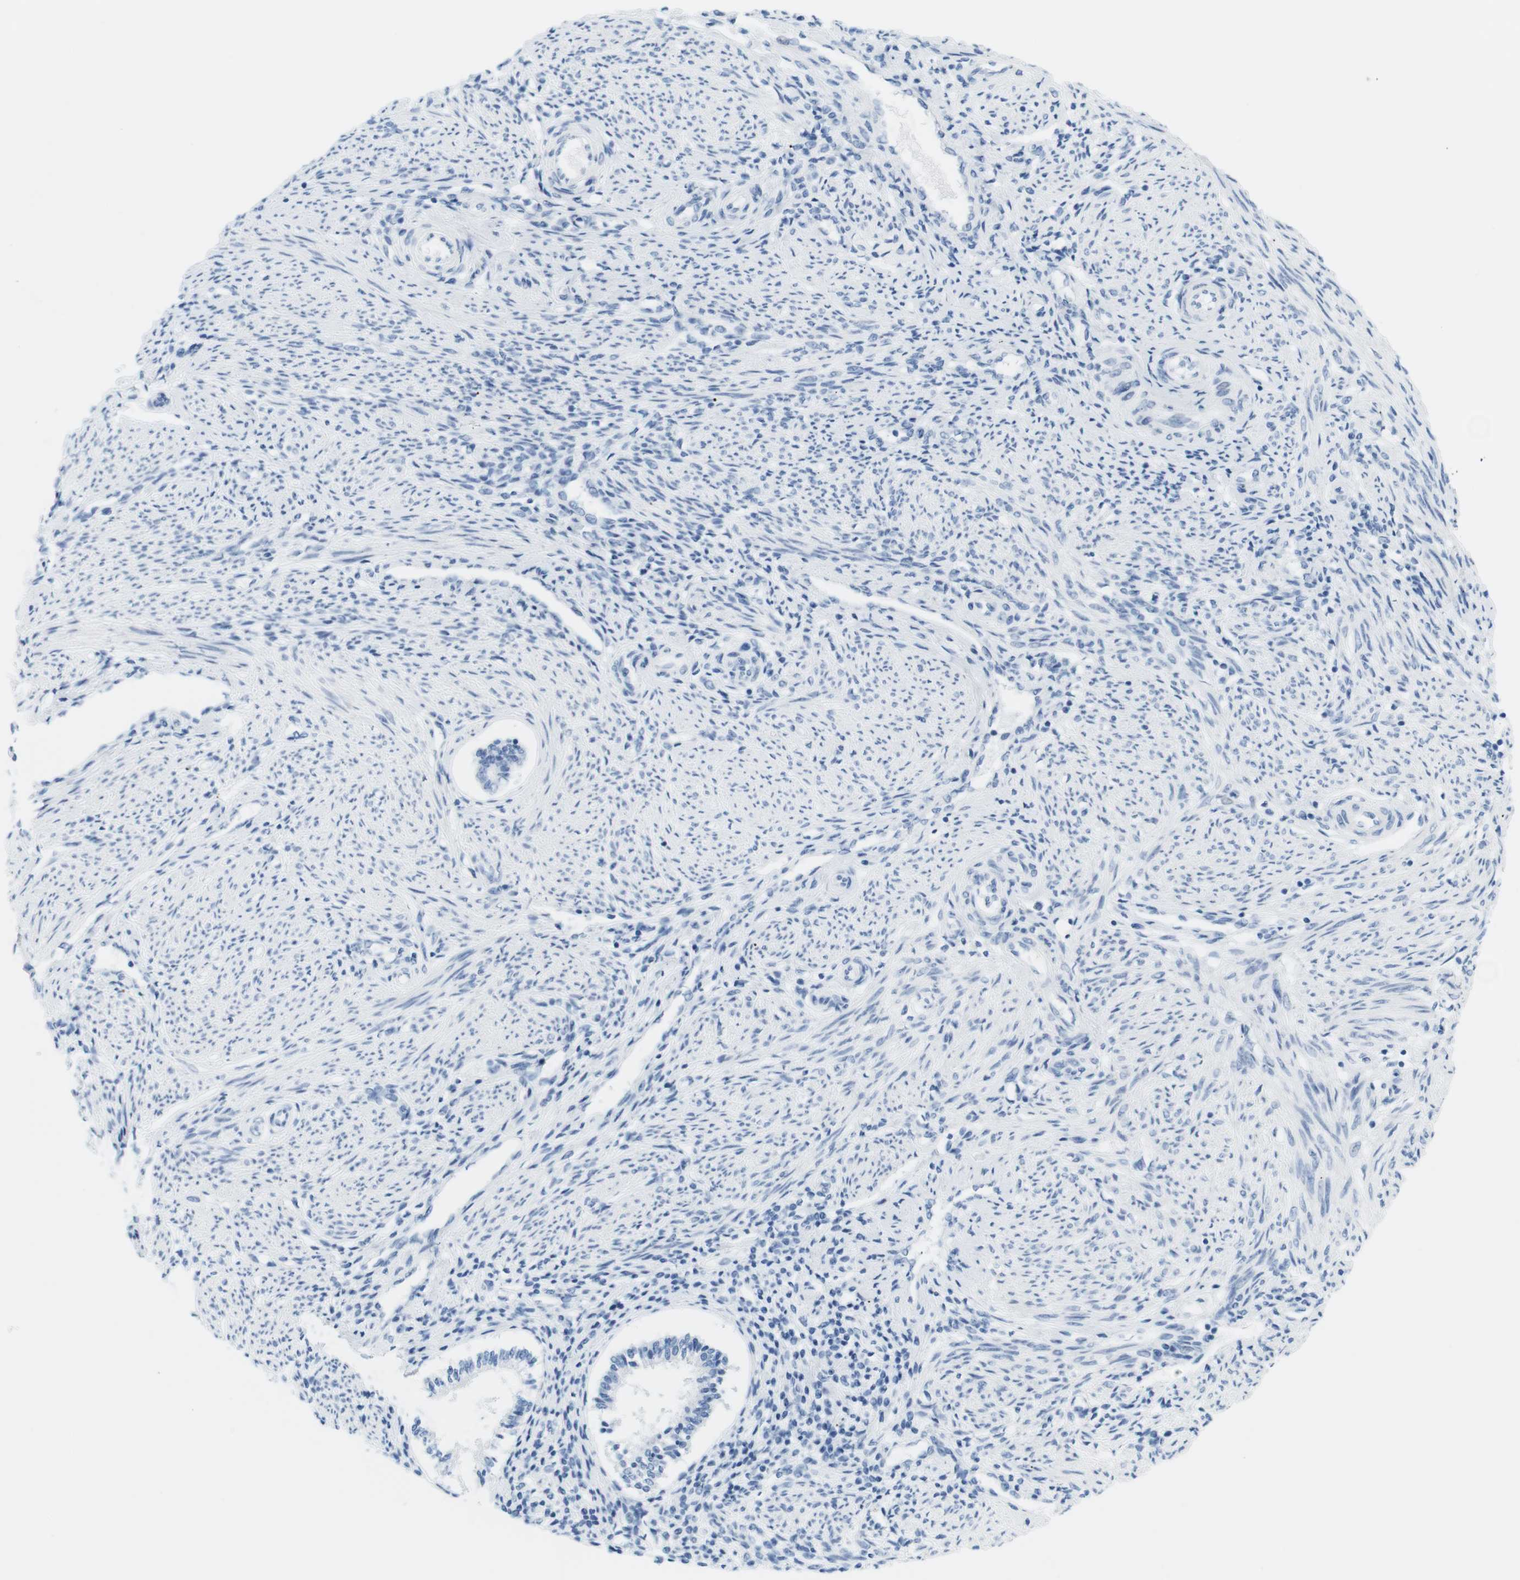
{"staining": {"intensity": "negative", "quantity": "none", "location": "none"}, "tissue": "endometrium", "cell_type": "Cells in endometrial stroma", "image_type": "normal", "snomed": [{"axis": "morphology", "description": "Normal tissue, NOS"}, {"axis": "topography", "description": "Endometrium"}], "caption": "IHC of normal human endometrium demonstrates no expression in cells in endometrial stroma. (Immunohistochemistry, brightfield microscopy, high magnification).", "gene": "TNNT2", "patient": {"sex": "female", "age": 42}}